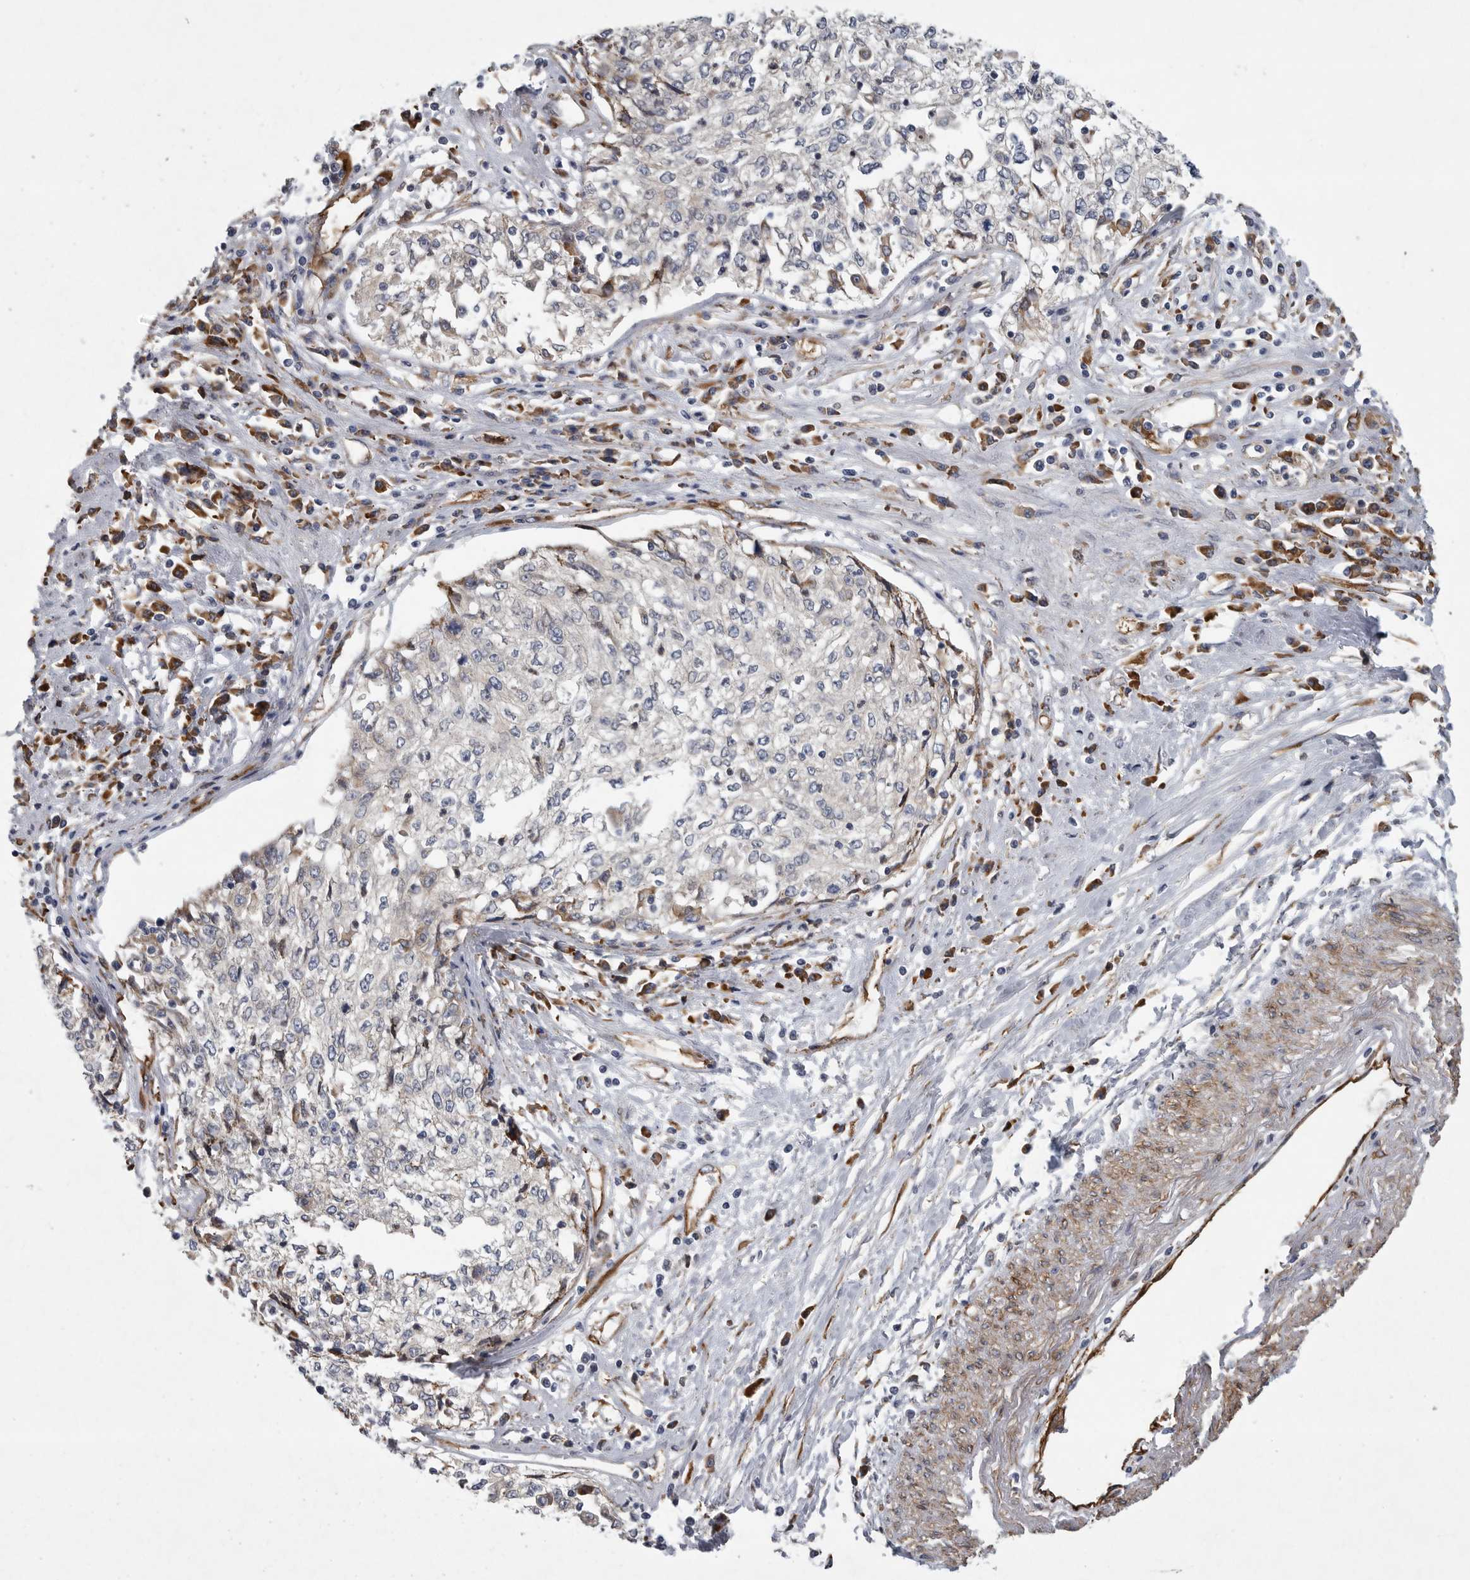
{"staining": {"intensity": "negative", "quantity": "none", "location": "none"}, "tissue": "cervical cancer", "cell_type": "Tumor cells", "image_type": "cancer", "snomed": [{"axis": "morphology", "description": "Squamous cell carcinoma, NOS"}, {"axis": "topography", "description": "Cervix"}], "caption": "IHC of human squamous cell carcinoma (cervical) demonstrates no positivity in tumor cells.", "gene": "MINPP1", "patient": {"sex": "female", "age": 57}}